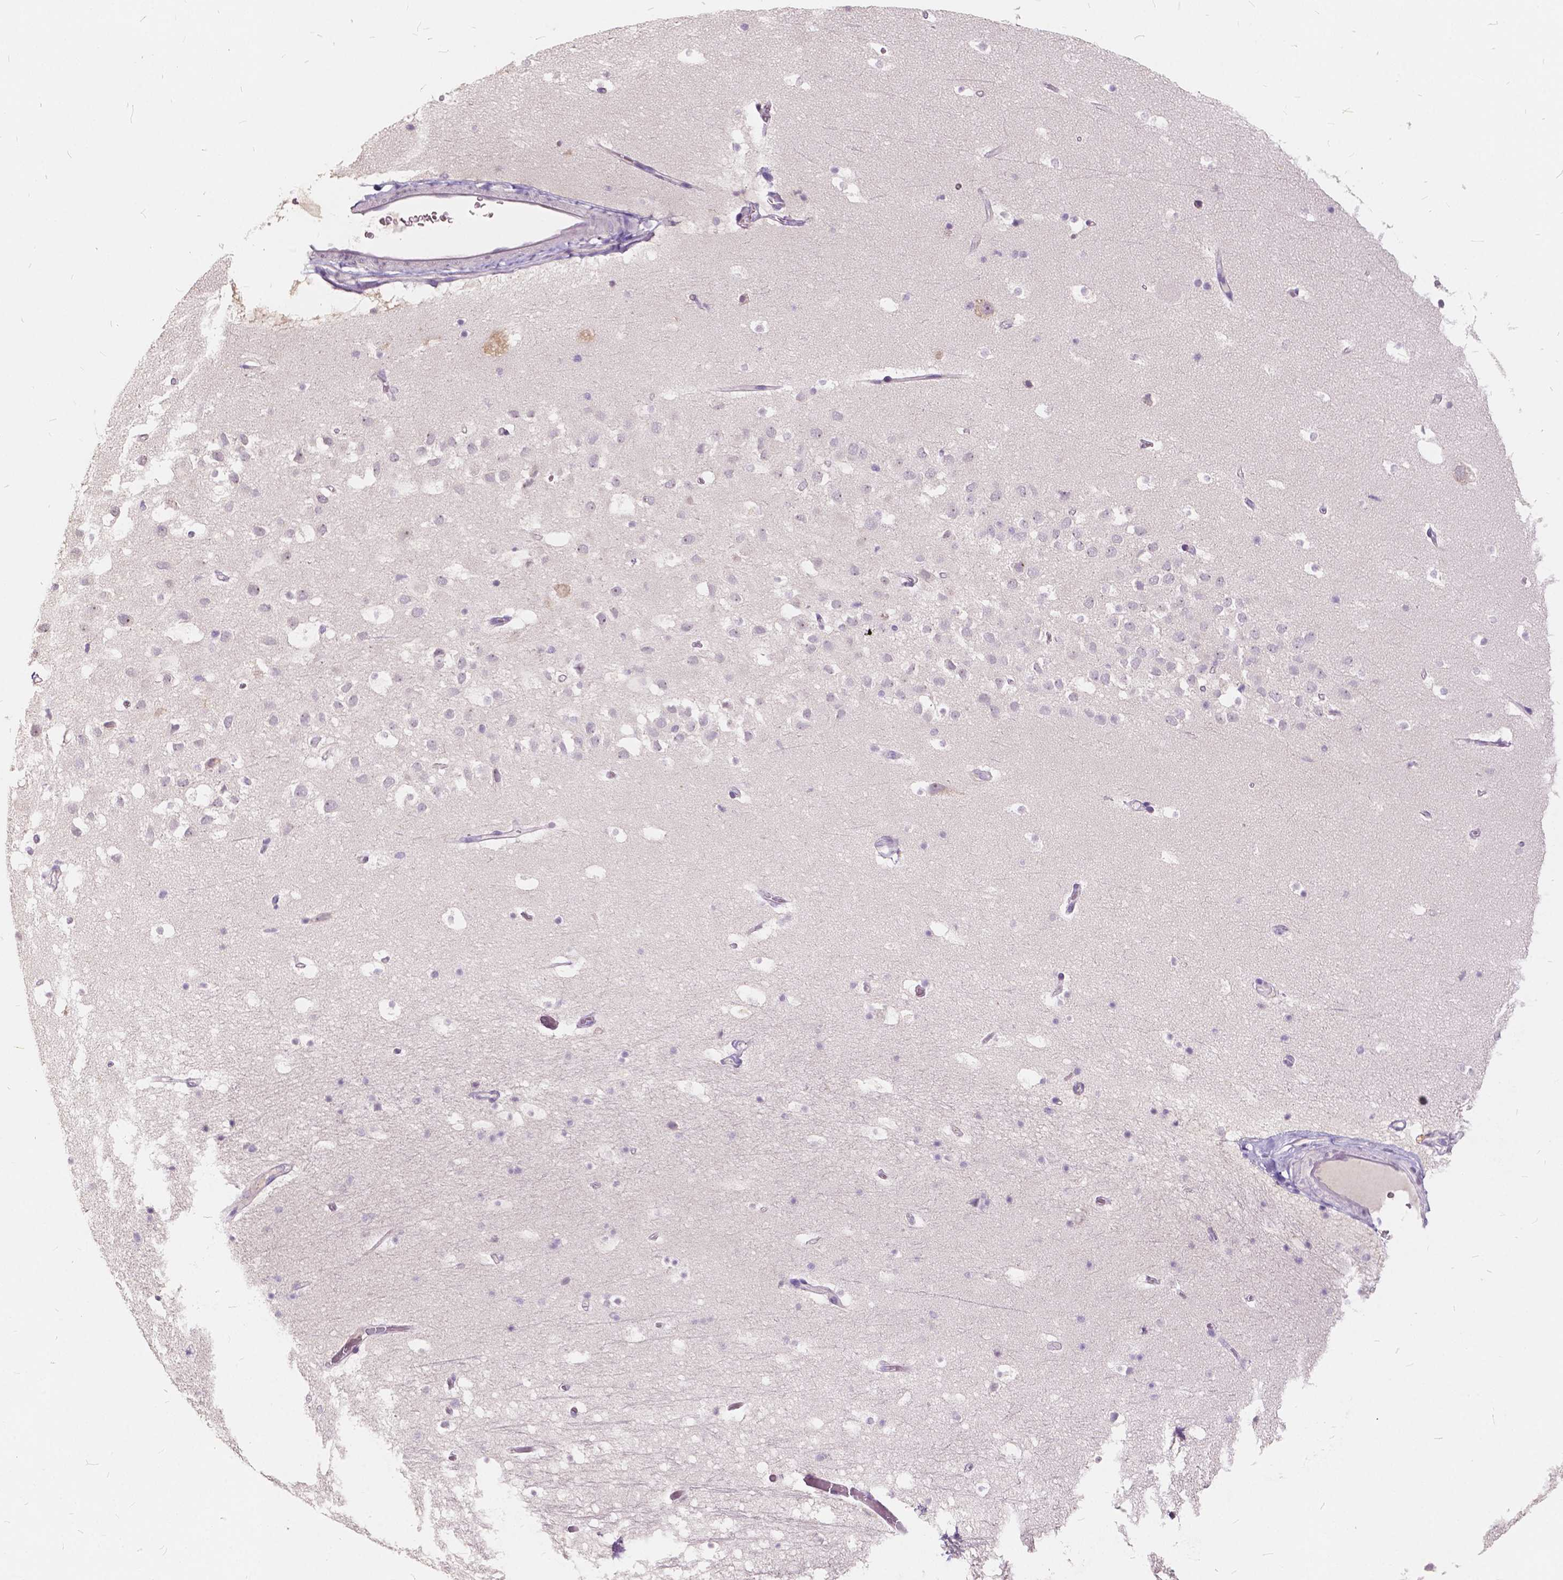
{"staining": {"intensity": "negative", "quantity": "none", "location": "none"}, "tissue": "hippocampus", "cell_type": "Glial cells", "image_type": "normal", "snomed": [{"axis": "morphology", "description": "Normal tissue, NOS"}, {"axis": "topography", "description": "Hippocampus"}], "caption": "There is no significant expression in glial cells of hippocampus. (Stains: DAB immunohistochemistry (IHC) with hematoxylin counter stain, Microscopy: brightfield microscopy at high magnification).", "gene": "SLC7A8", "patient": {"sex": "male", "age": 26}}